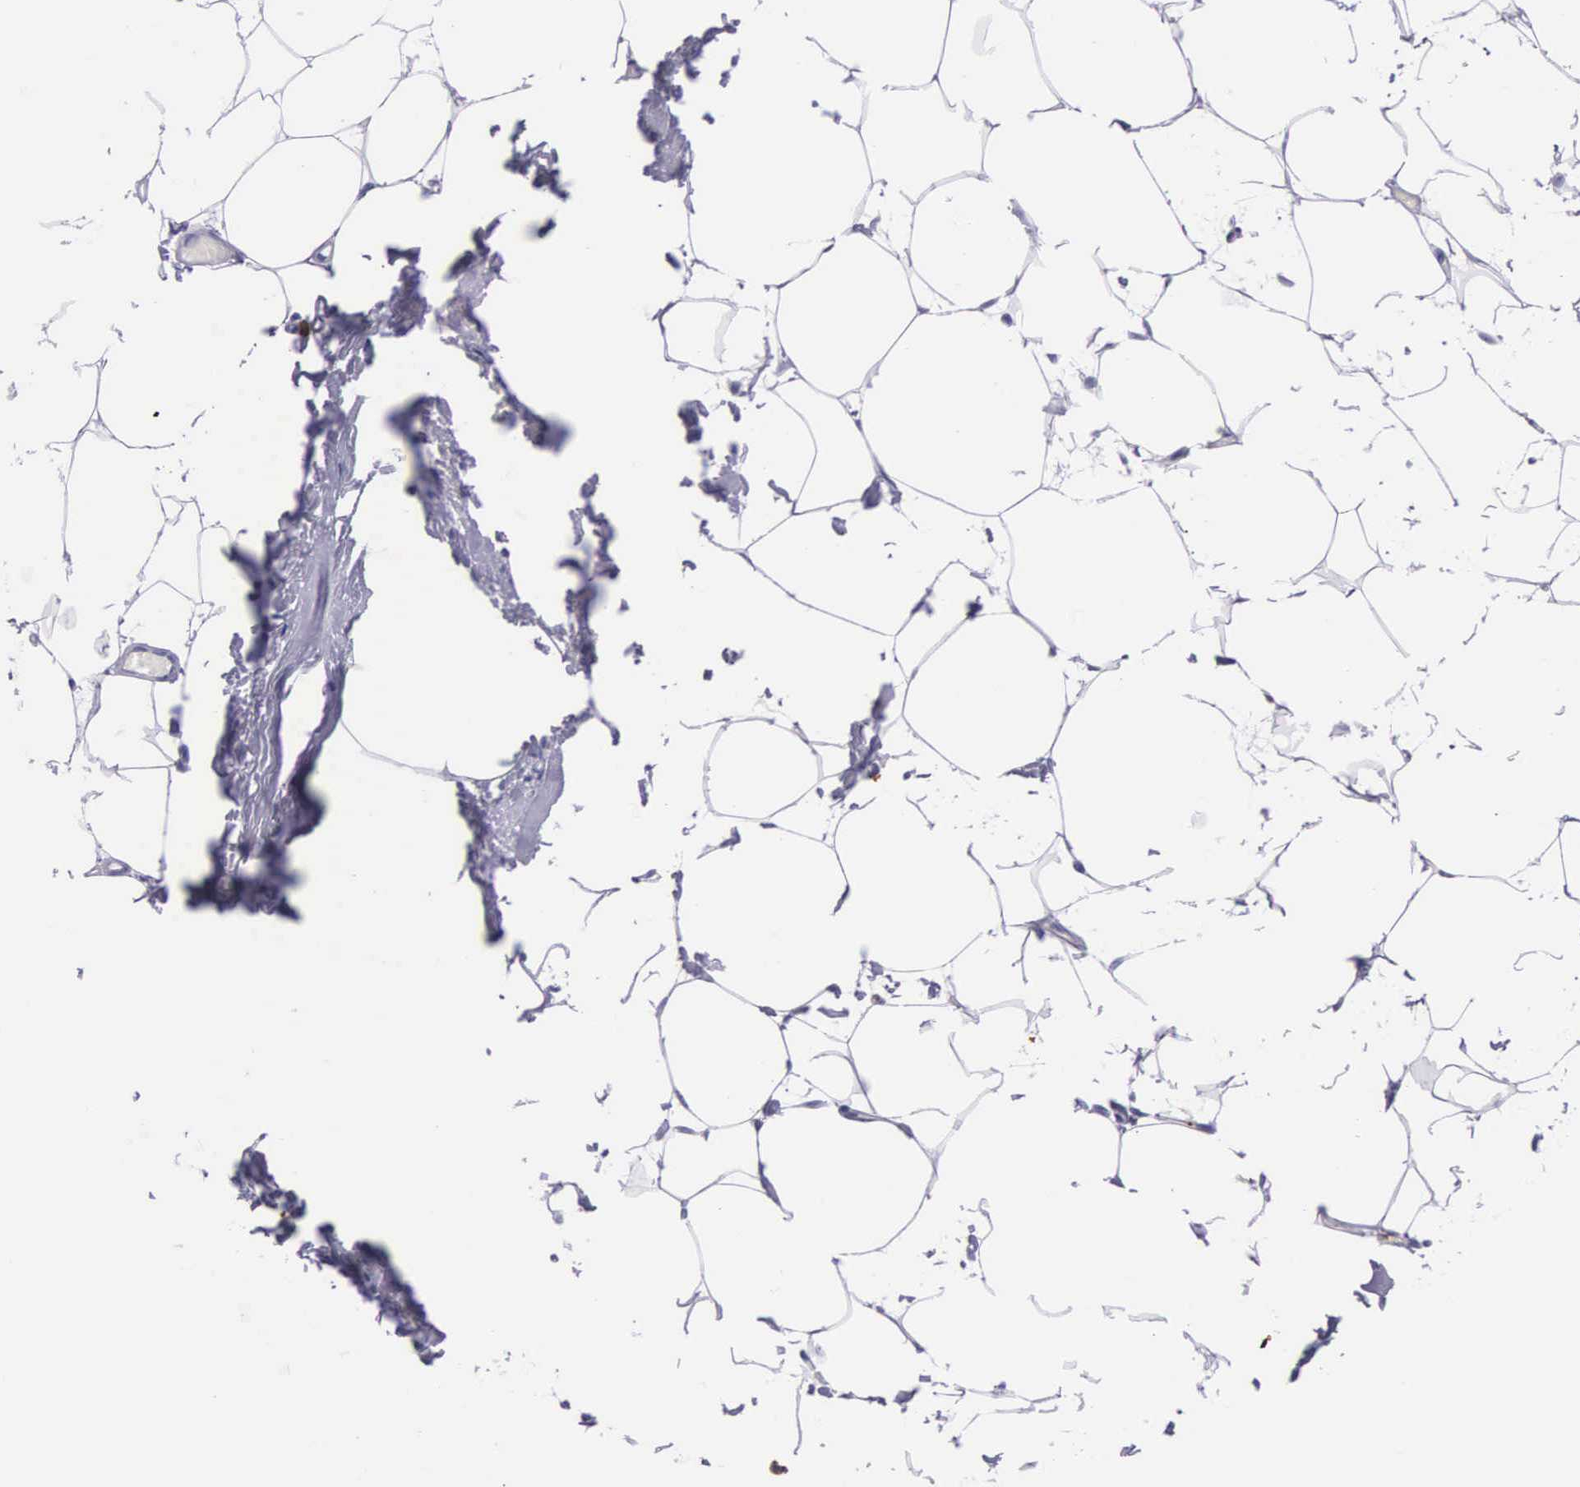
{"staining": {"intensity": "negative", "quantity": "none", "location": "none"}, "tissue": "adipose tissue", "cell_type": "Adipocytes", "image_type": "normal", "snomed": [{"axis": "morphology", "description": "Normal tissue, NOS"}, {"axis": "topography", "description": "Breast"}], "caption": "High power microscopy histopathology image of an IHC image of benign adipose tissue, revealing no significant positivity in adipocytes.", "gene": "FCN1", "patient": {"sex": "female", "age": 45}}